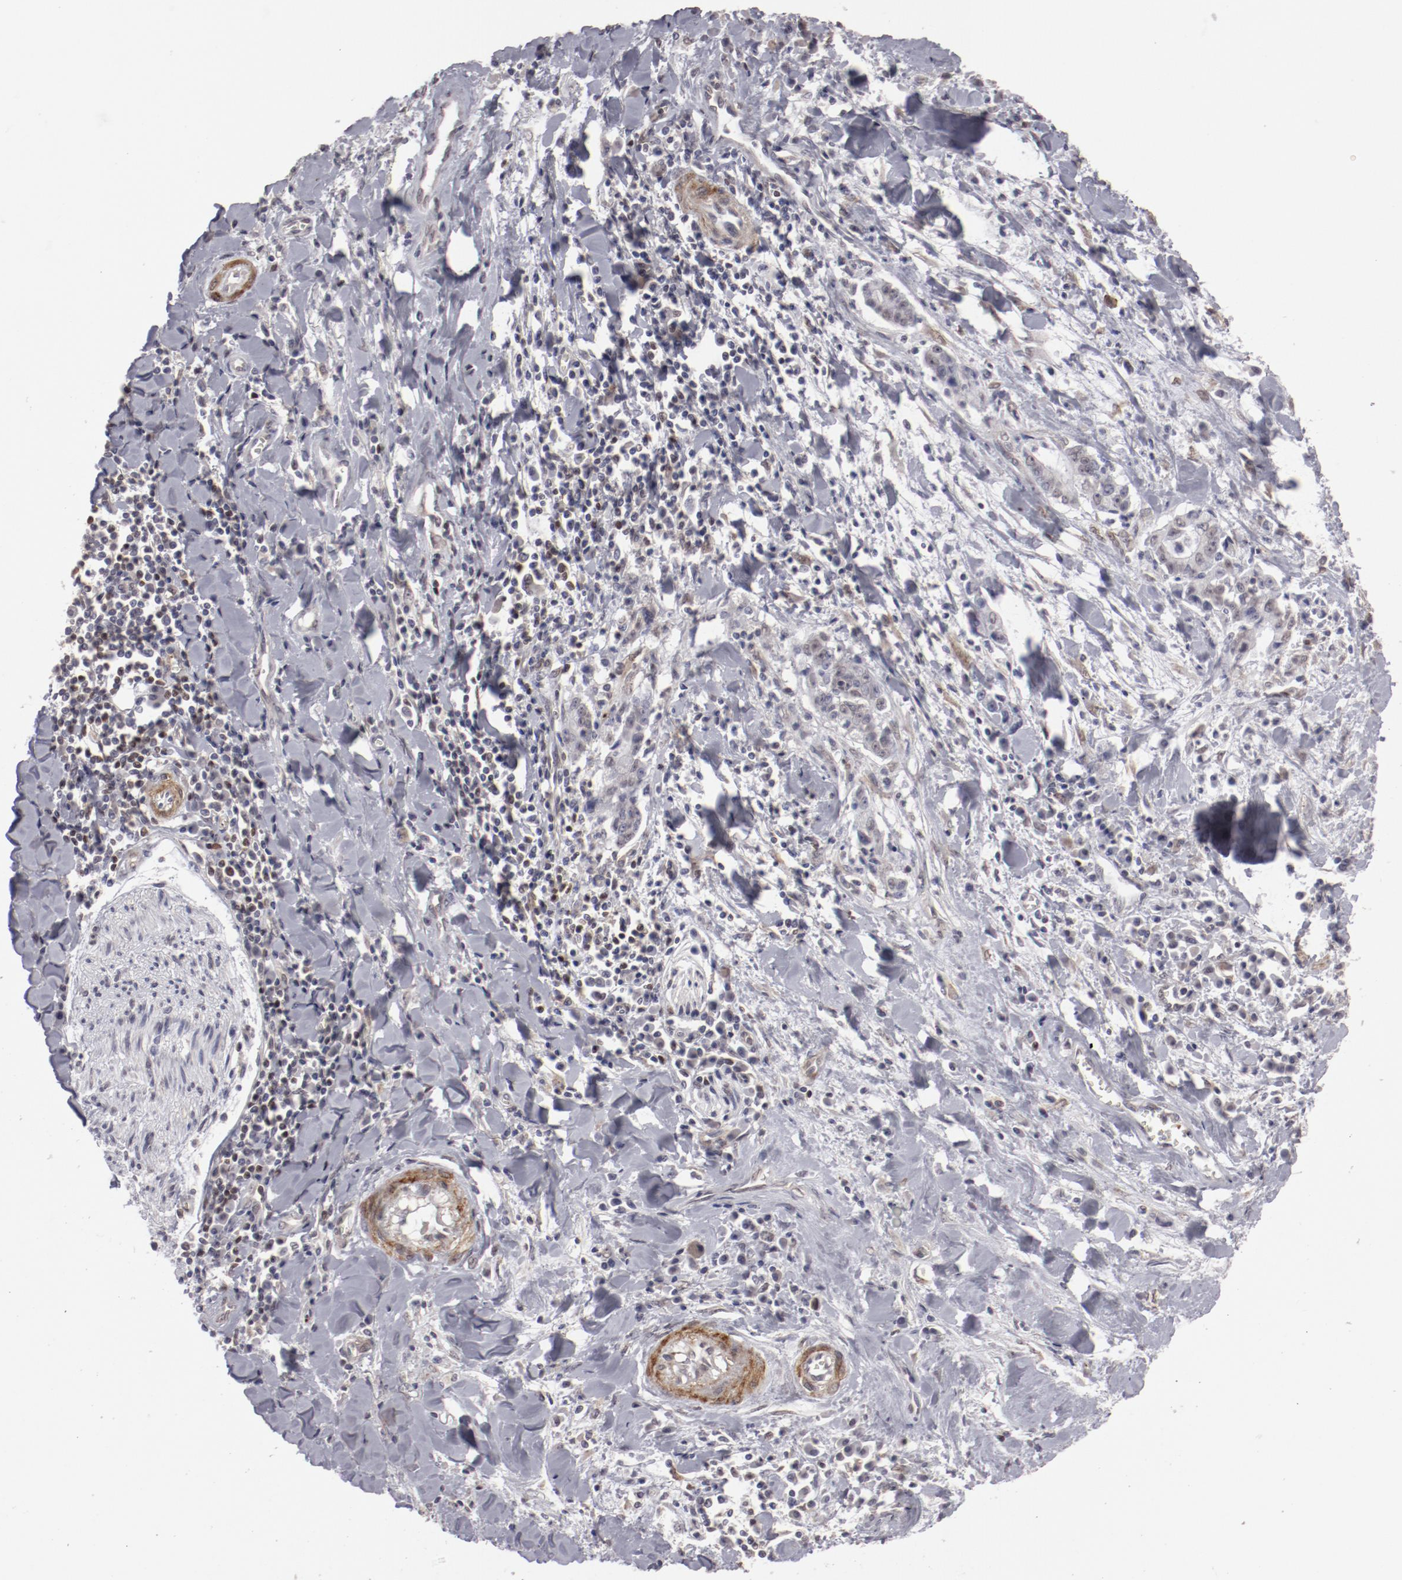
{"staining": {"intensity": "negative", "quantity": "none", "location": "none"}, "tissue": "liver cancer", "cell_type": "Tumor cells", "image_type": "cancer", "snomed": [{"axis": "morphology", "description": "Cholangiocarcinoma"}, {"axis": "topography", "description": "Liver"}], "caption": "A high-resolution micrograph shows immunohistochemistry staining of liver cancer (cholangiocarcinoma), which displays no significant expression in tumor cells. (Immunohistochemistry, brightfield microscopy, high magnification).", "gene": "LEF1", "patient": {"sex": "male", "age": 57}}